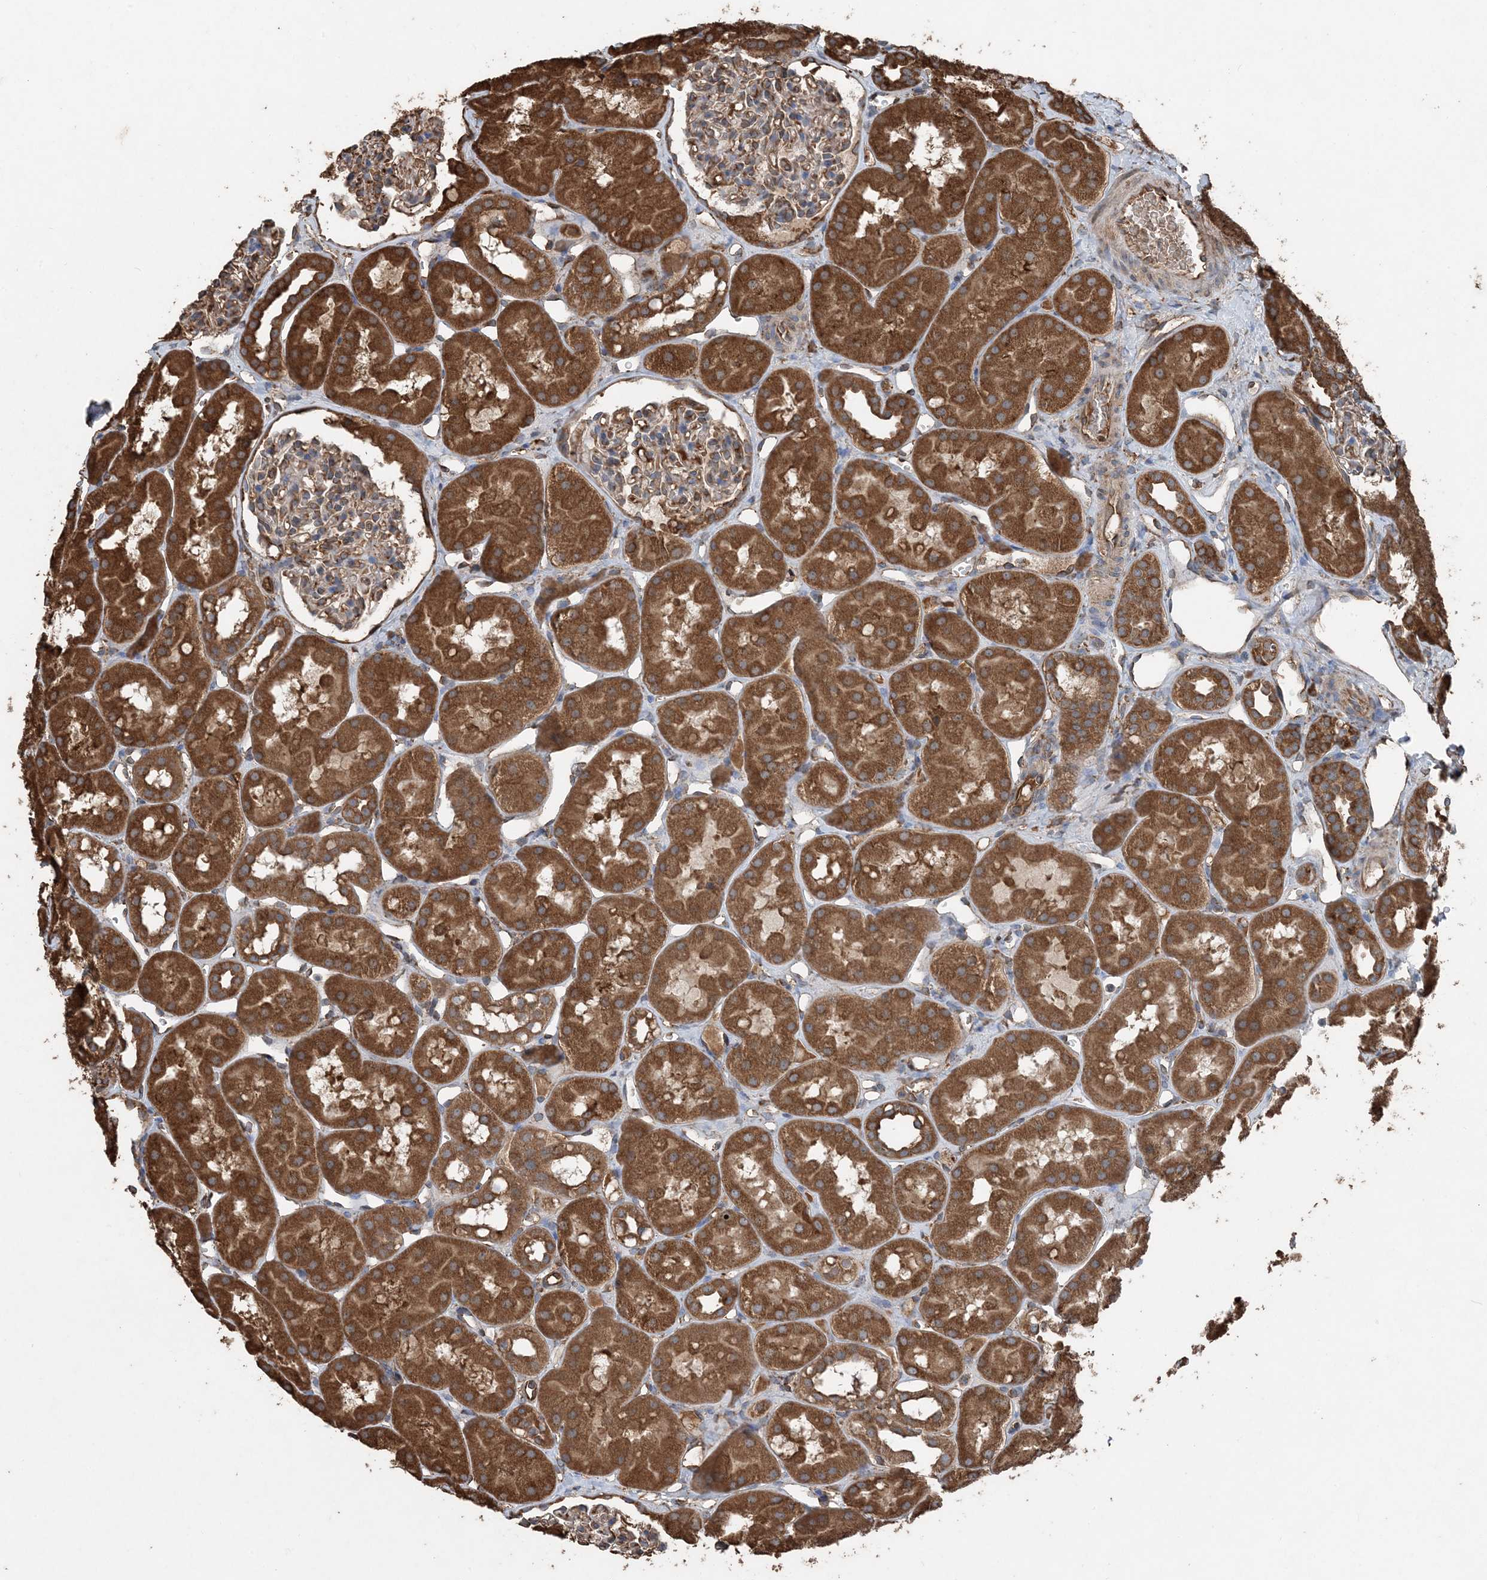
{"staining": {"intensity": "moderate", "quantity": "25%-75%", "location": "cytoplasmic/membranous"}, "tissue": "kidney", "cell_type": "Cells in glomeruli", "image_type": "normal", "snomed": [{"axis": "morphology", "description": "Normal tissue, NOS"}, {"axis": "topography", "description": "Kidney"}], "caption": "Immunohistochemical staining of benign kidney exhibits moderate cytoplasmic/membranous protein staining in approximately 25%-75% of cells in glomeruli.", "gene": "PDIA6", "patient": {"sex": "male", "age": 16}}